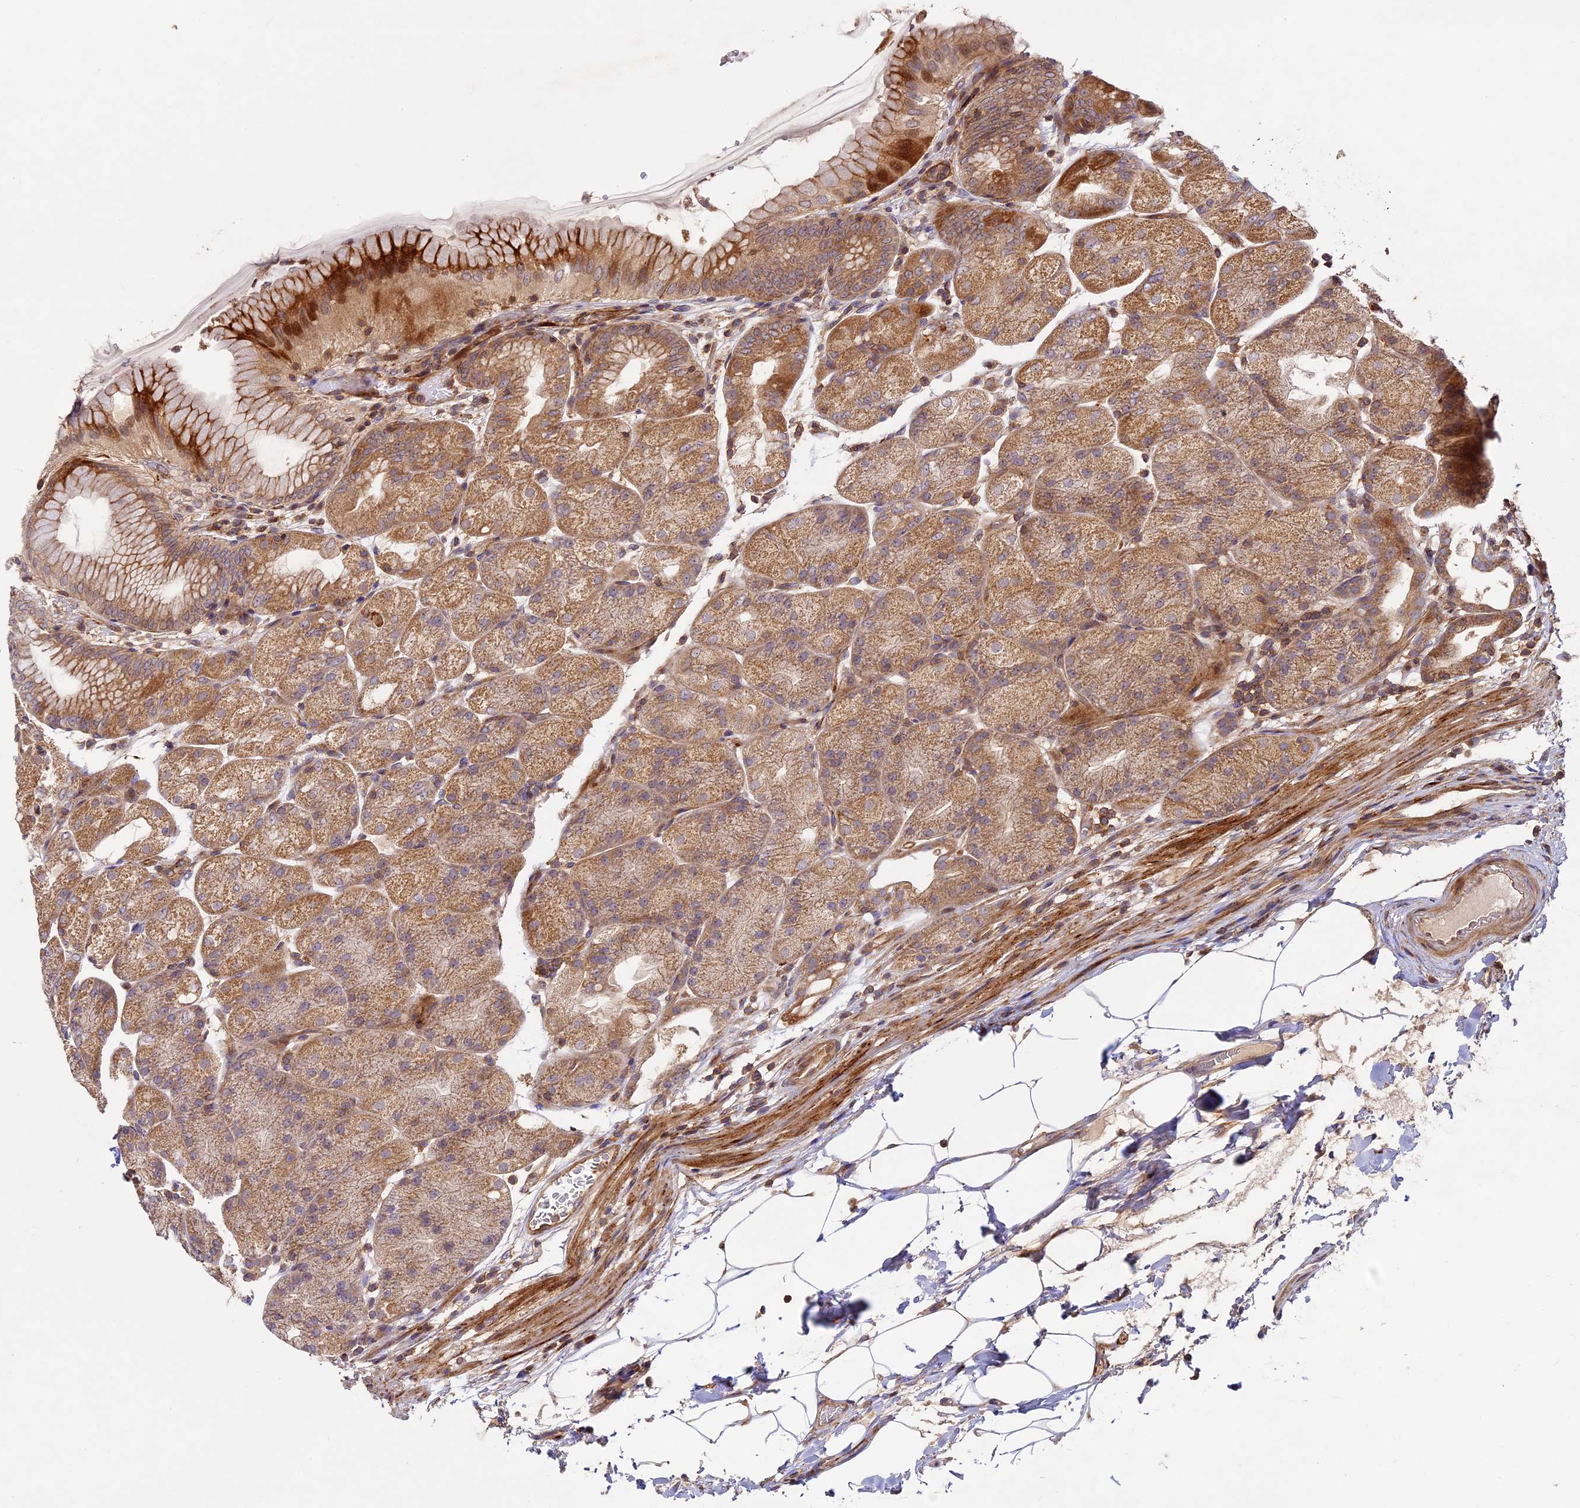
{"staining": {"intensity": "strong", "quantity": "25%-75%", "location": "cytoplasmic/membranous"}, "tissue": "stomach", "cell_type": "Glandular cells", "image_type": "normal", "snomed": [{"axis": "morphology", "description": "Normal tissue, NOS"}, {"axis": "topography", "description": "Stomach, upper"}, {"axis": "topography", "description": "Stomach, lower"}], "caption": "Protein staining by immunohistochemistry shows strong cytoplasmic/membranous expression in about 25%-75% of glandular cells in normal stomach.", "gene": "DGKH", "patient": {"sex": "male", "age": 62}}